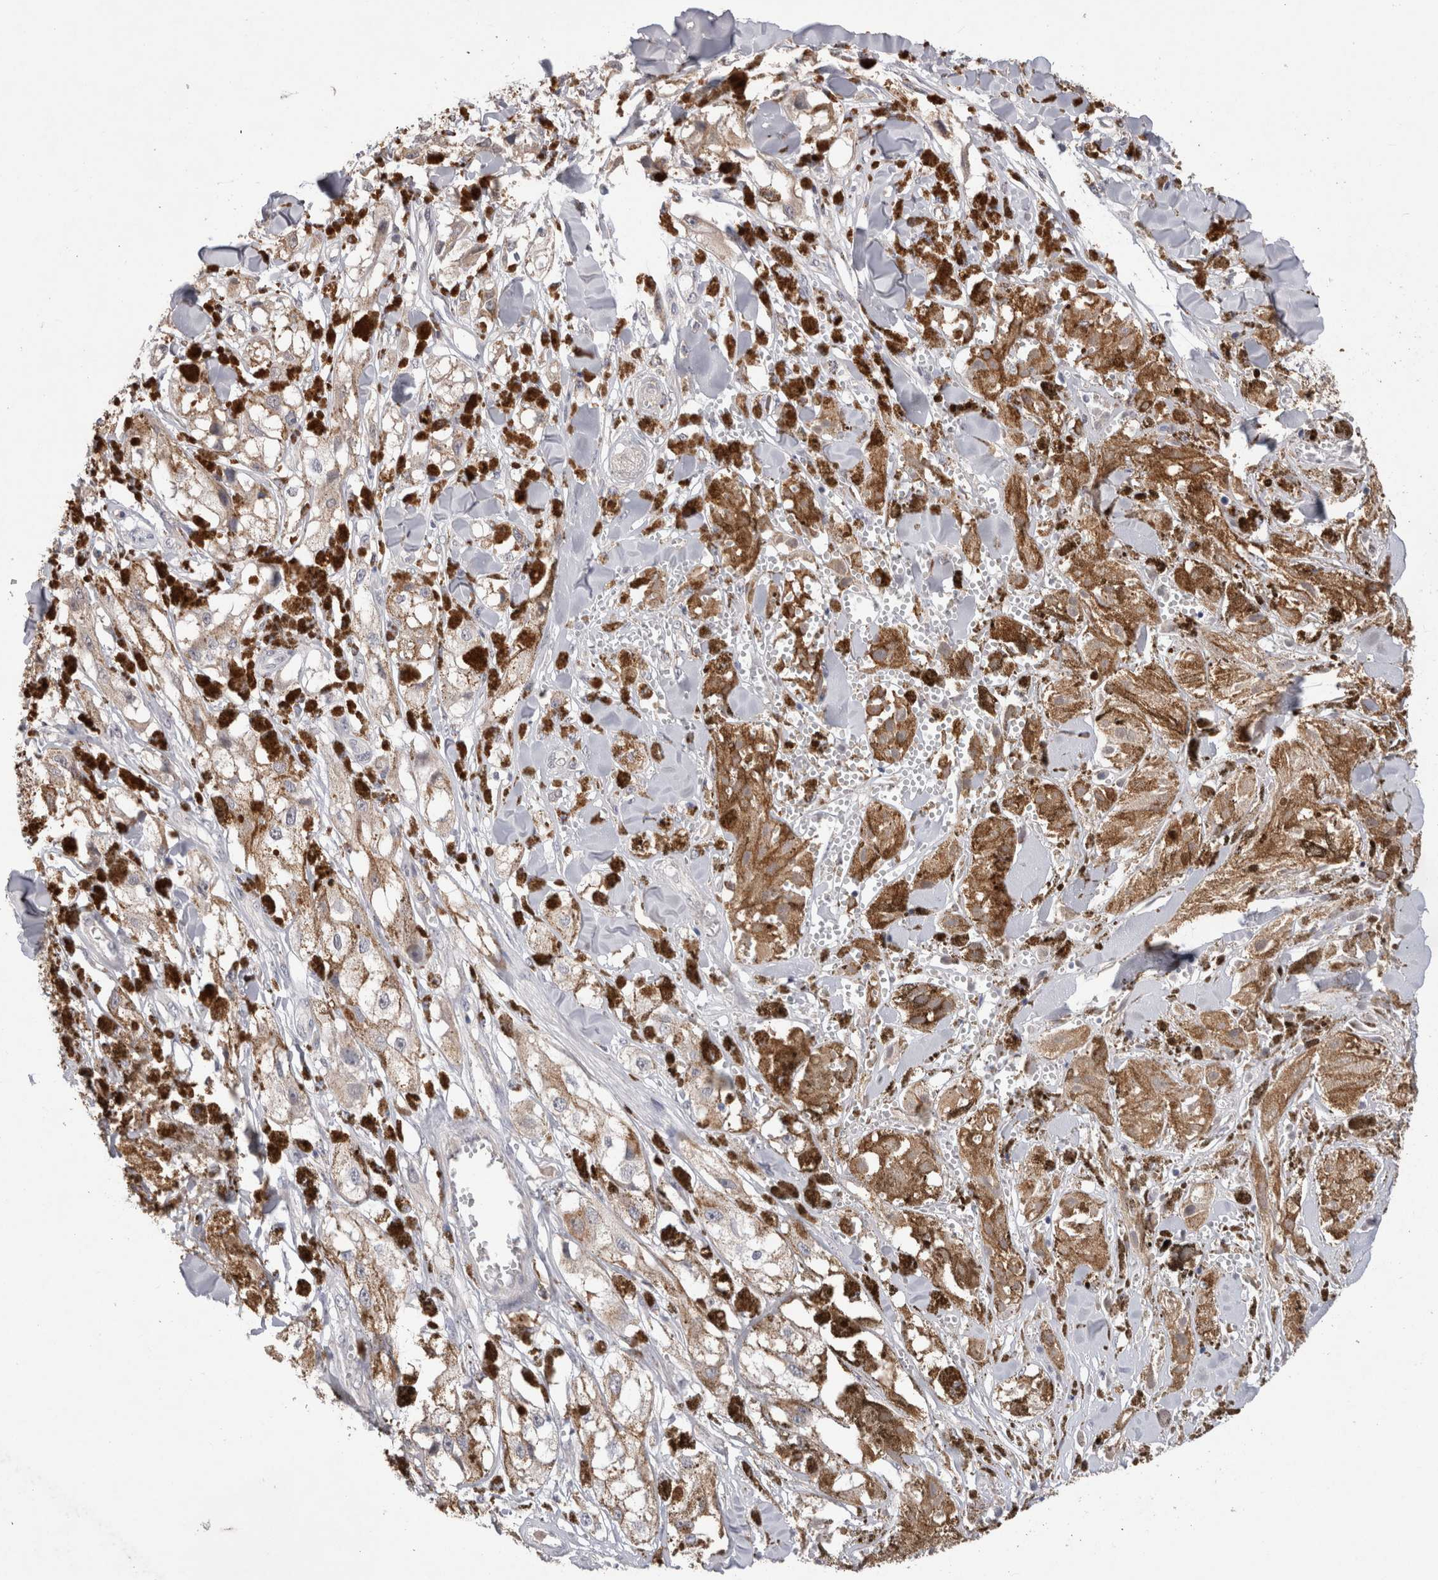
{"staining": {"intensity": "negative", "quantity": "none", "location": "none"}, "tissue": "melanoma", "cell_type": "Tumor cells", "image_type": "cancer", "snomed": [{"axis": "morphology", "description": "Malignant melanoma, NOS"}, {"axis": "topography", "description": "Skin"}], "caption": "Immunohistochemistry histopathology image of malignant melanoma stained for a protein (brown), which exhibits no staining in tumor cells.", "gene": "VSIG4", "patient": {"sex": "male", "age": 88}}